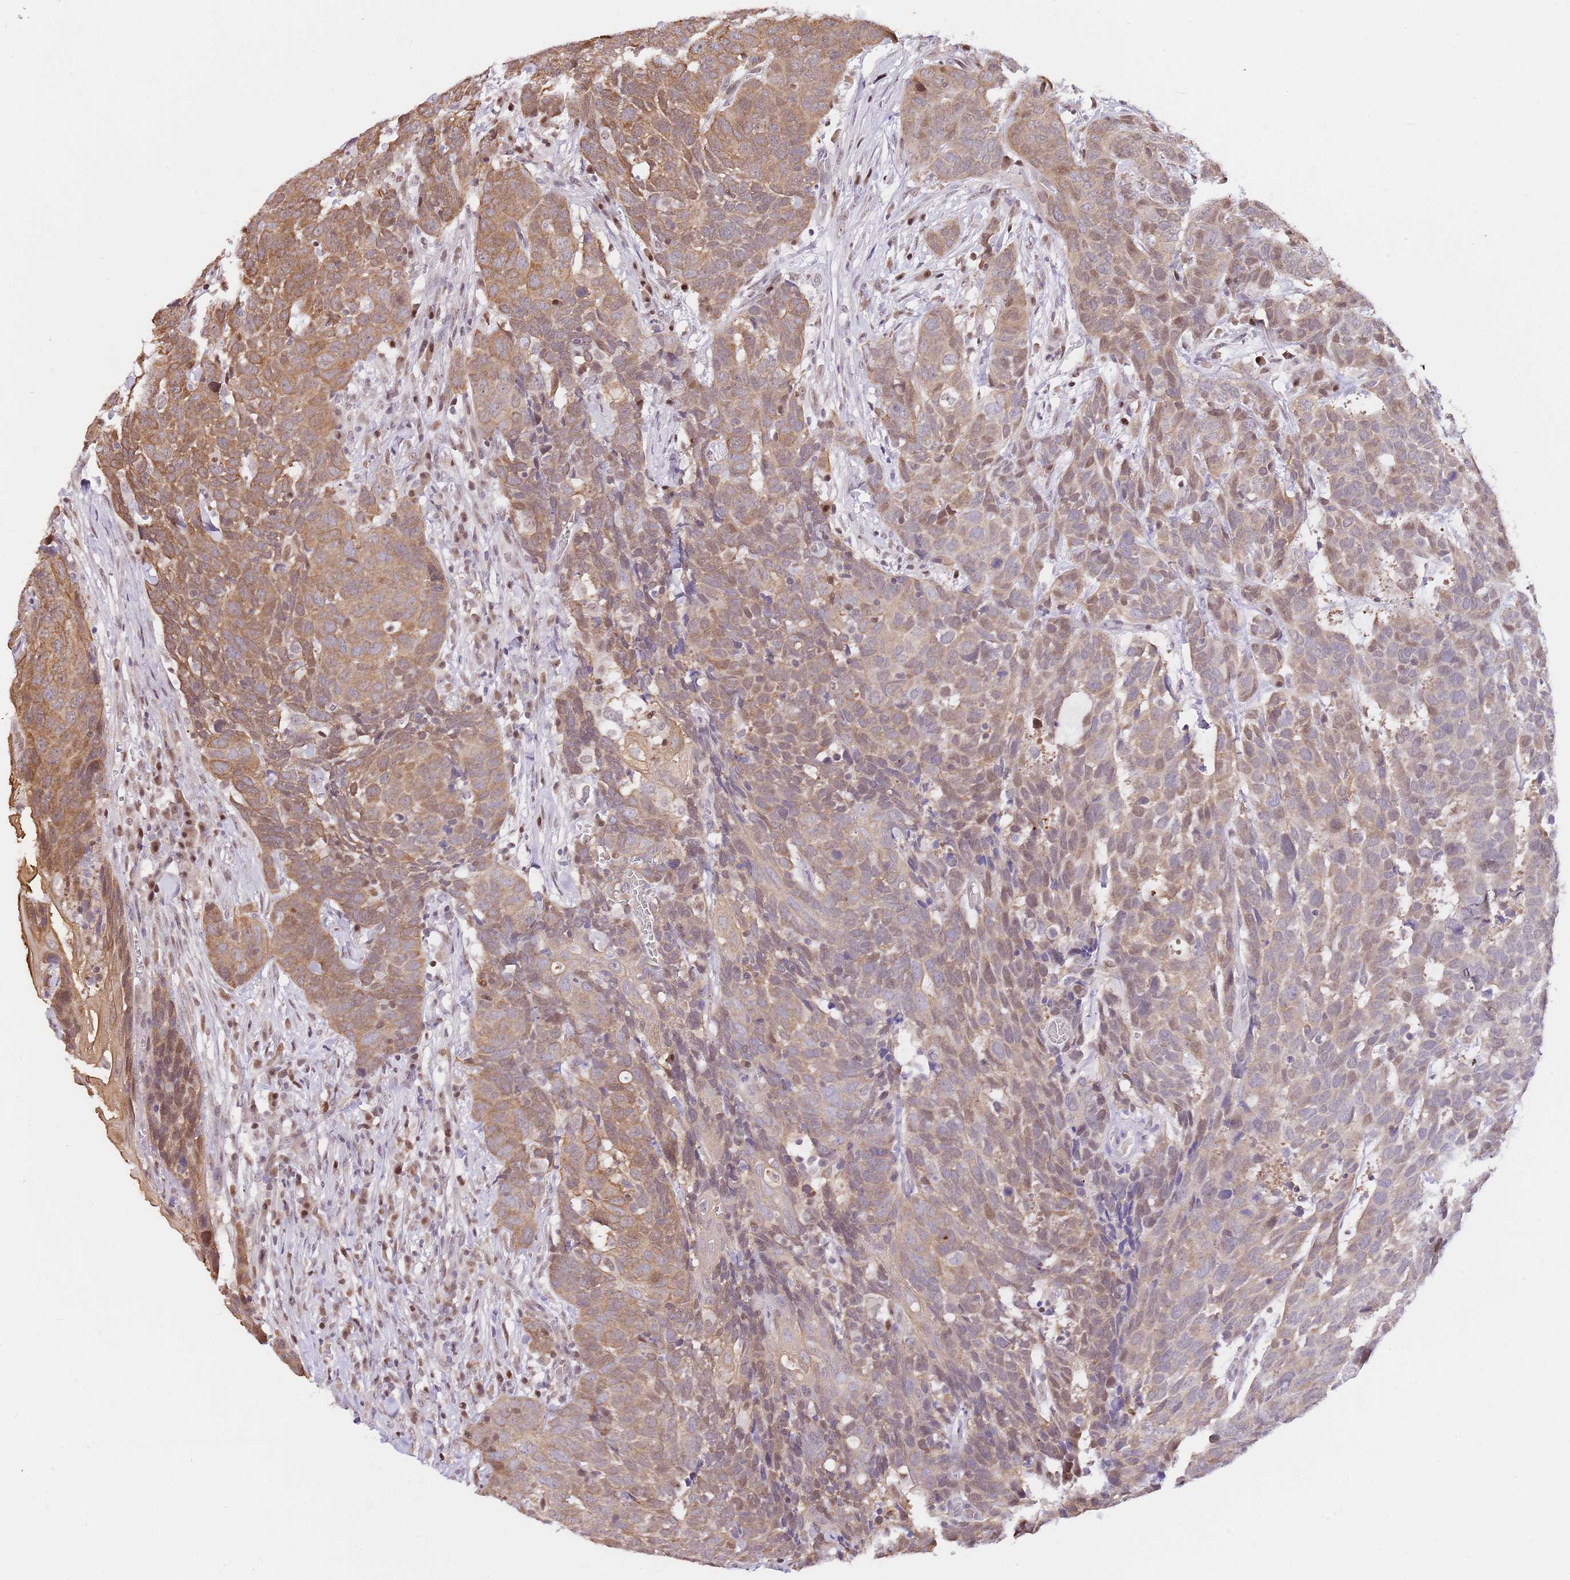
{"staining": {"intensity": "moderate", "quantity": "25%-75%", "location": "cytoplasmic/membranous,nuclear"}, "tissue": "head and neck cancer", "cell_type": "Tumor cells", "image_type": "cancer", "snomed": [{"axis": "morphology", "description": "Squamous cell carcinoma, NOS"}, {"axis": "topography", "description": "Head-Neck"}], "caption": "About 25%-75% of tumor cells in head and neck squamous cell carcinoma display moderate cytoplasmic/membranous and nuclear protein staining as visualized by brown immunohistochemical staining.", "gene": "RFK", "patient": {"sex": "male", "age": 66}}